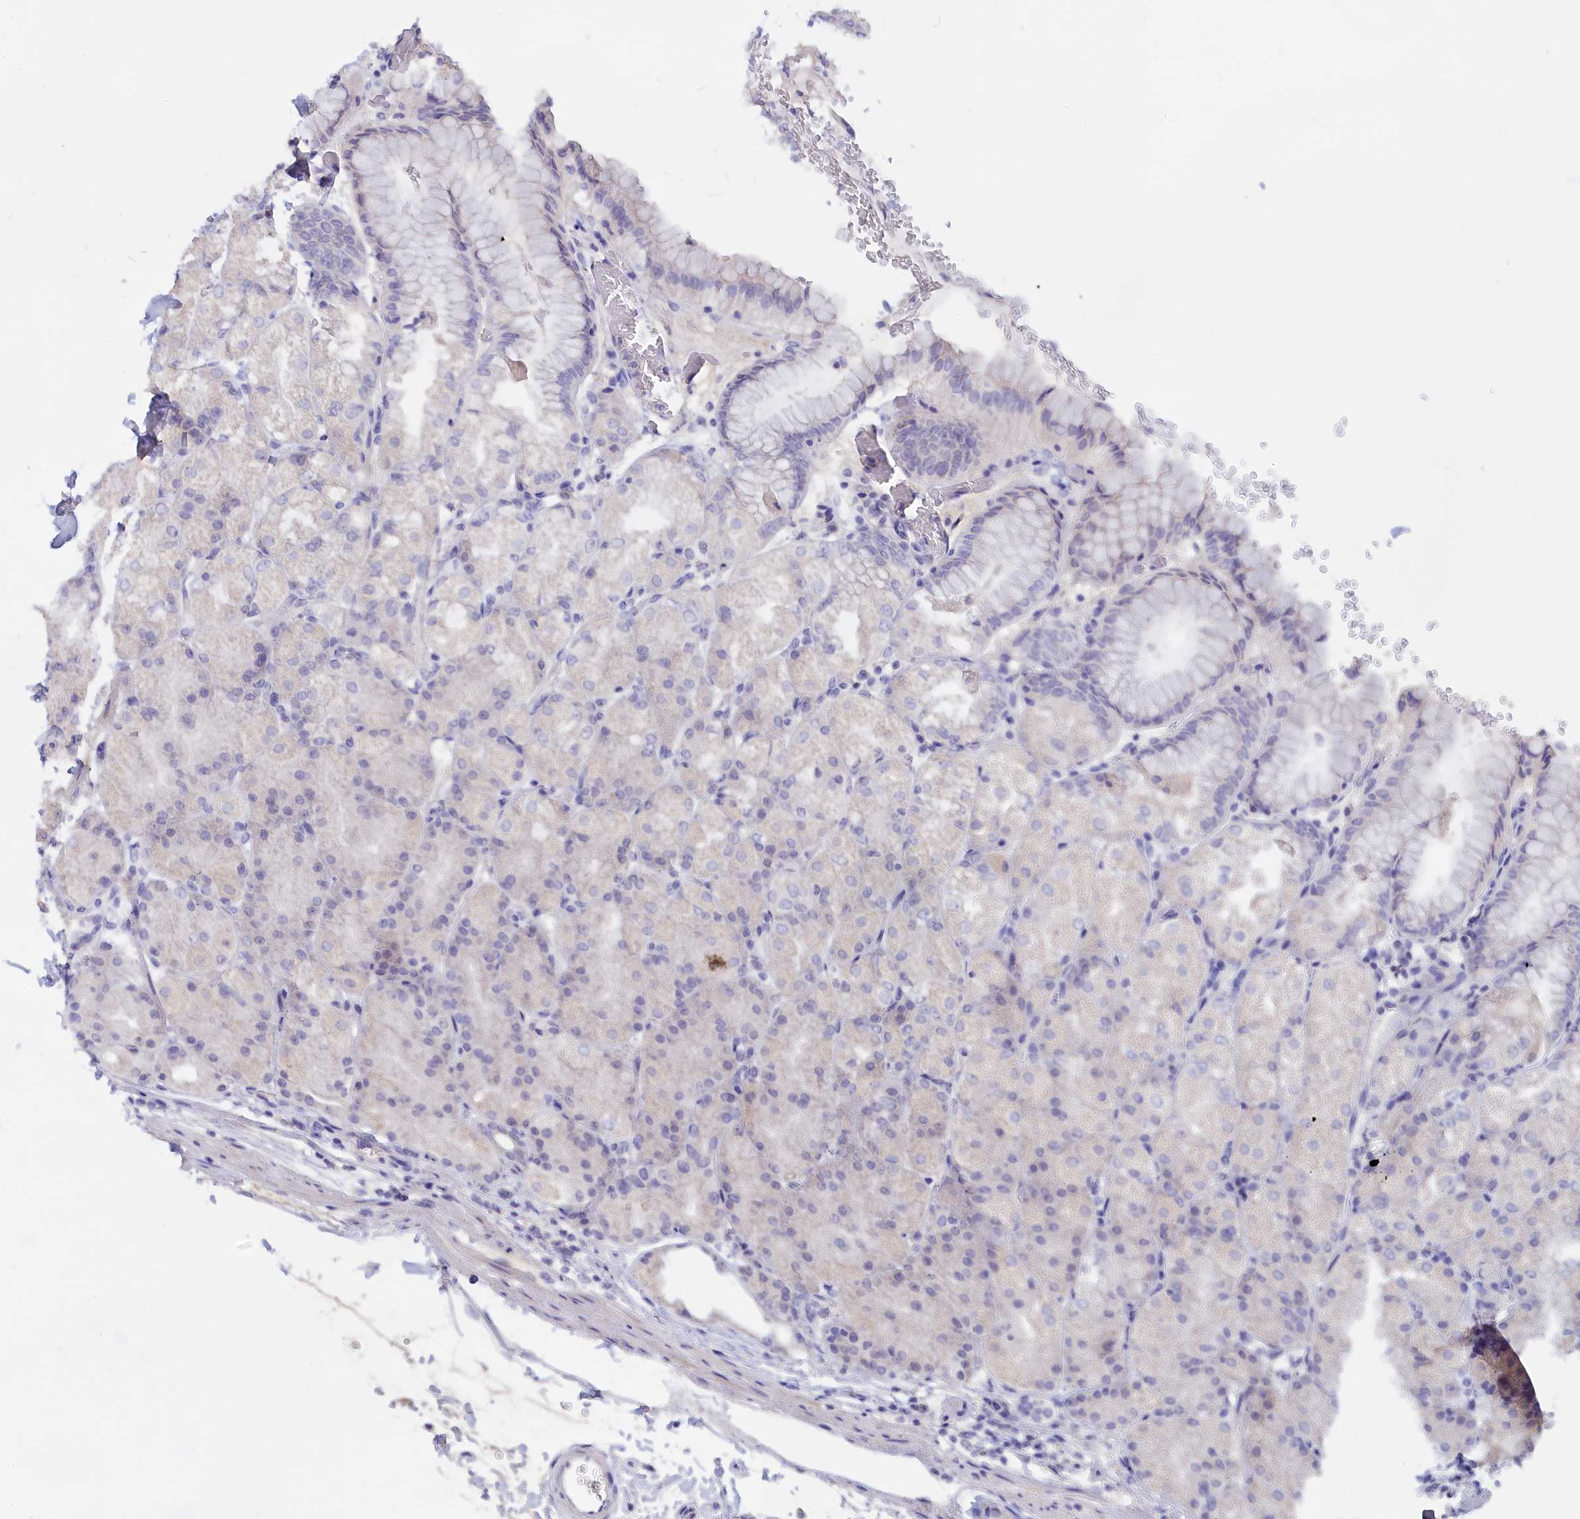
{"staining": {"intensity": "negative", "quantity": "none", "location": "none"}, "tissue": "stomach", "cell_type": "Glandular cells", "image_type": "normal", "snomed": [{"axis": "morphology", "description": "Normal tissue, NOS"}, {"axis": "topography", "description": "Stomach, upper"}, {"axis": "topography", "description": "Stomach, lower"}], "caption": "Image shows no significant protein staining in glandular cells of benign stomach. (Stains: DAB (3,3'-diaminobenzidine) immunohistochemistry with hematoxylin counter stain, Microscopy: brightfield microscopy at high magnification).", "gene": "ADGRA1", "patient": {"sex": "male", "age": 62}}